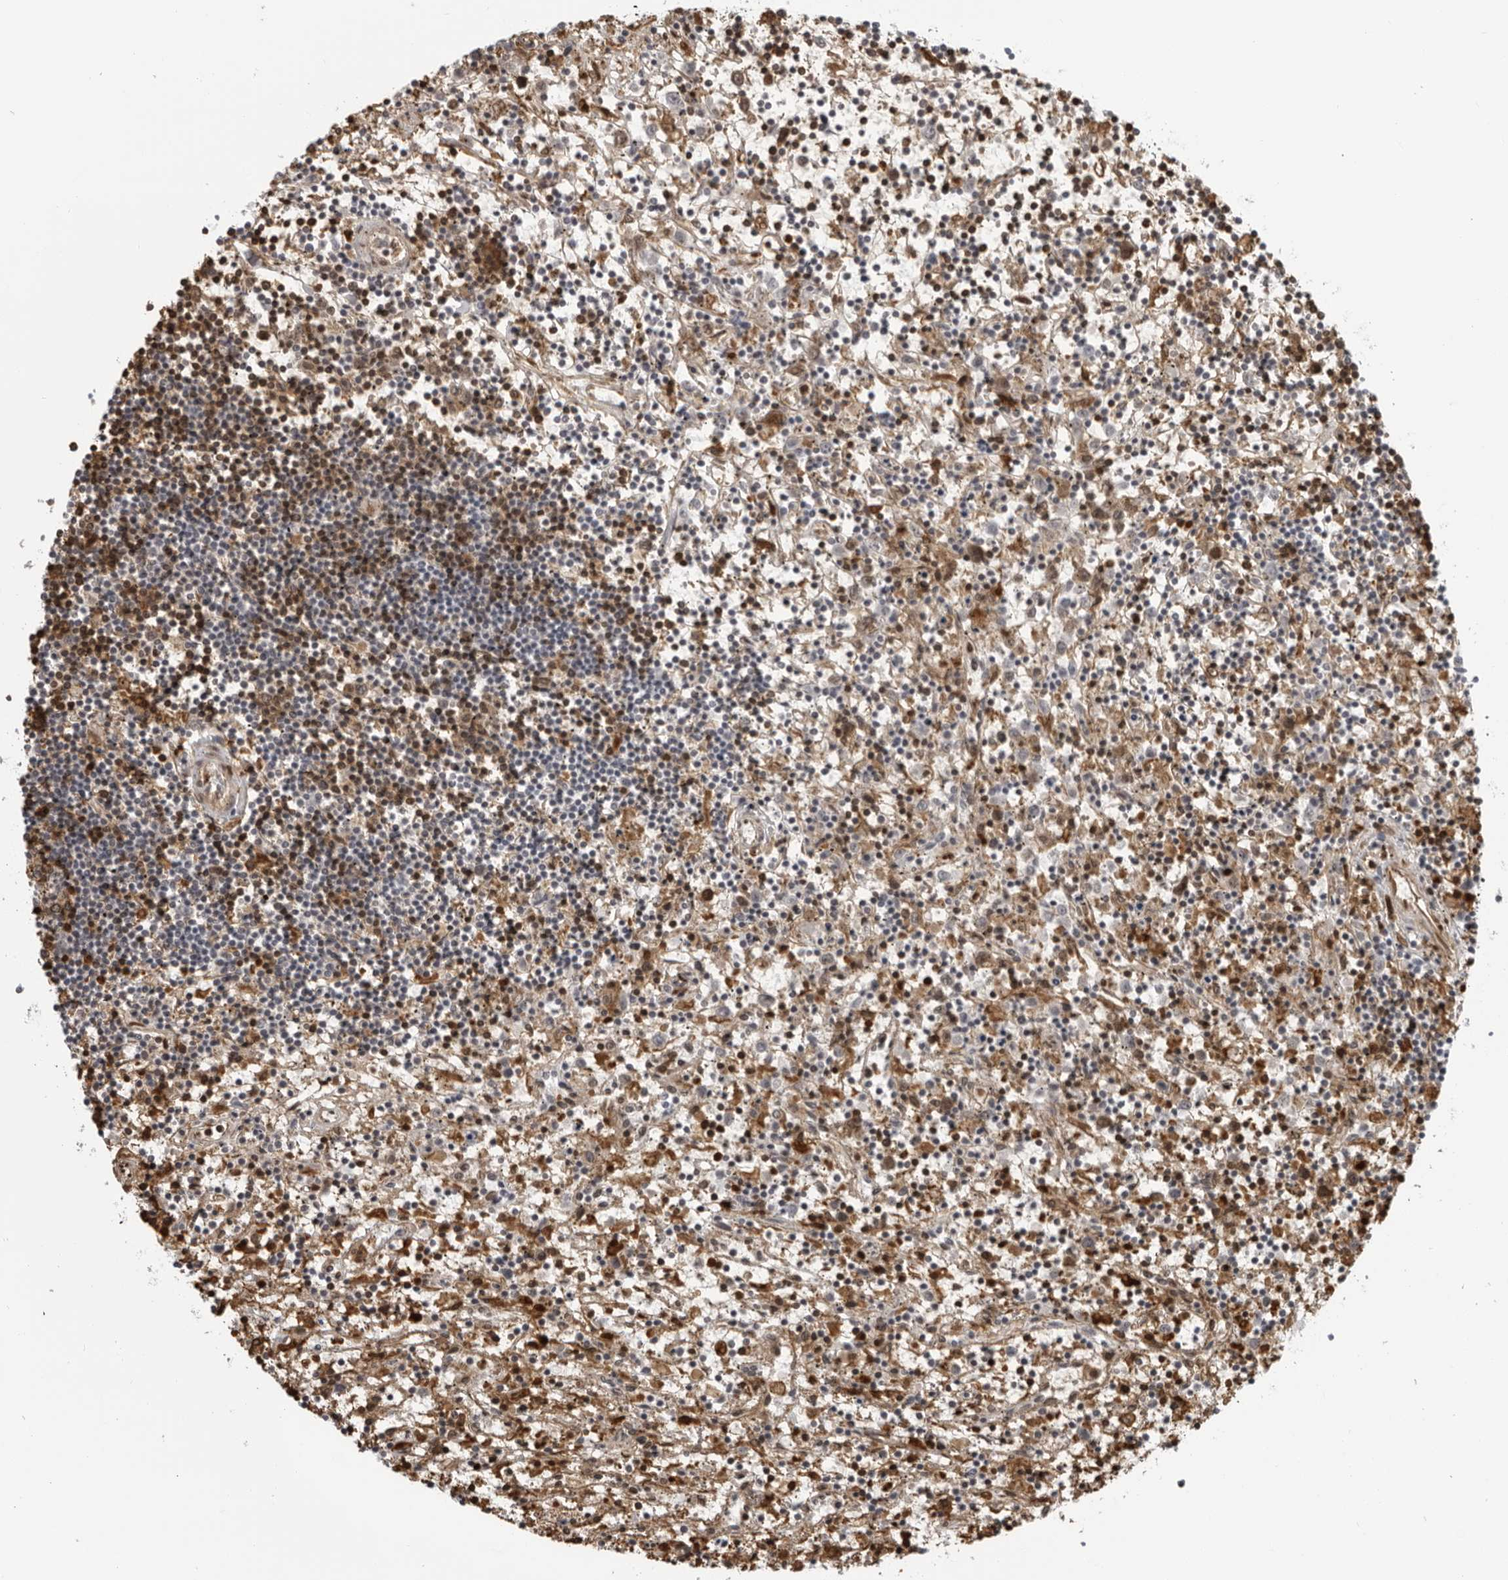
{"staining": {"intensity": "moderate", "quantity": "25%-75%", "location": "cytoplasmic/membranous"}, "tissue": "lymphoma", "cell_type": "Tumor cells", "image_type": "cancer", "snomed": [{"axis": "morphology", "description": "Malignant lymphoma, non-Hodgkin's type, Low grade"}, {"axis": "topography", "description": "Spleen"}], "caption": "This is a photomicrograph of IHC staining of low-grade malignant lymphoma, non-Hodgkin's type, which shows moderate expression in the cytoplasmic/membranous of tumor cells.", "gene": "THOP1", "patient": {"sex": "male", "age": 76}}